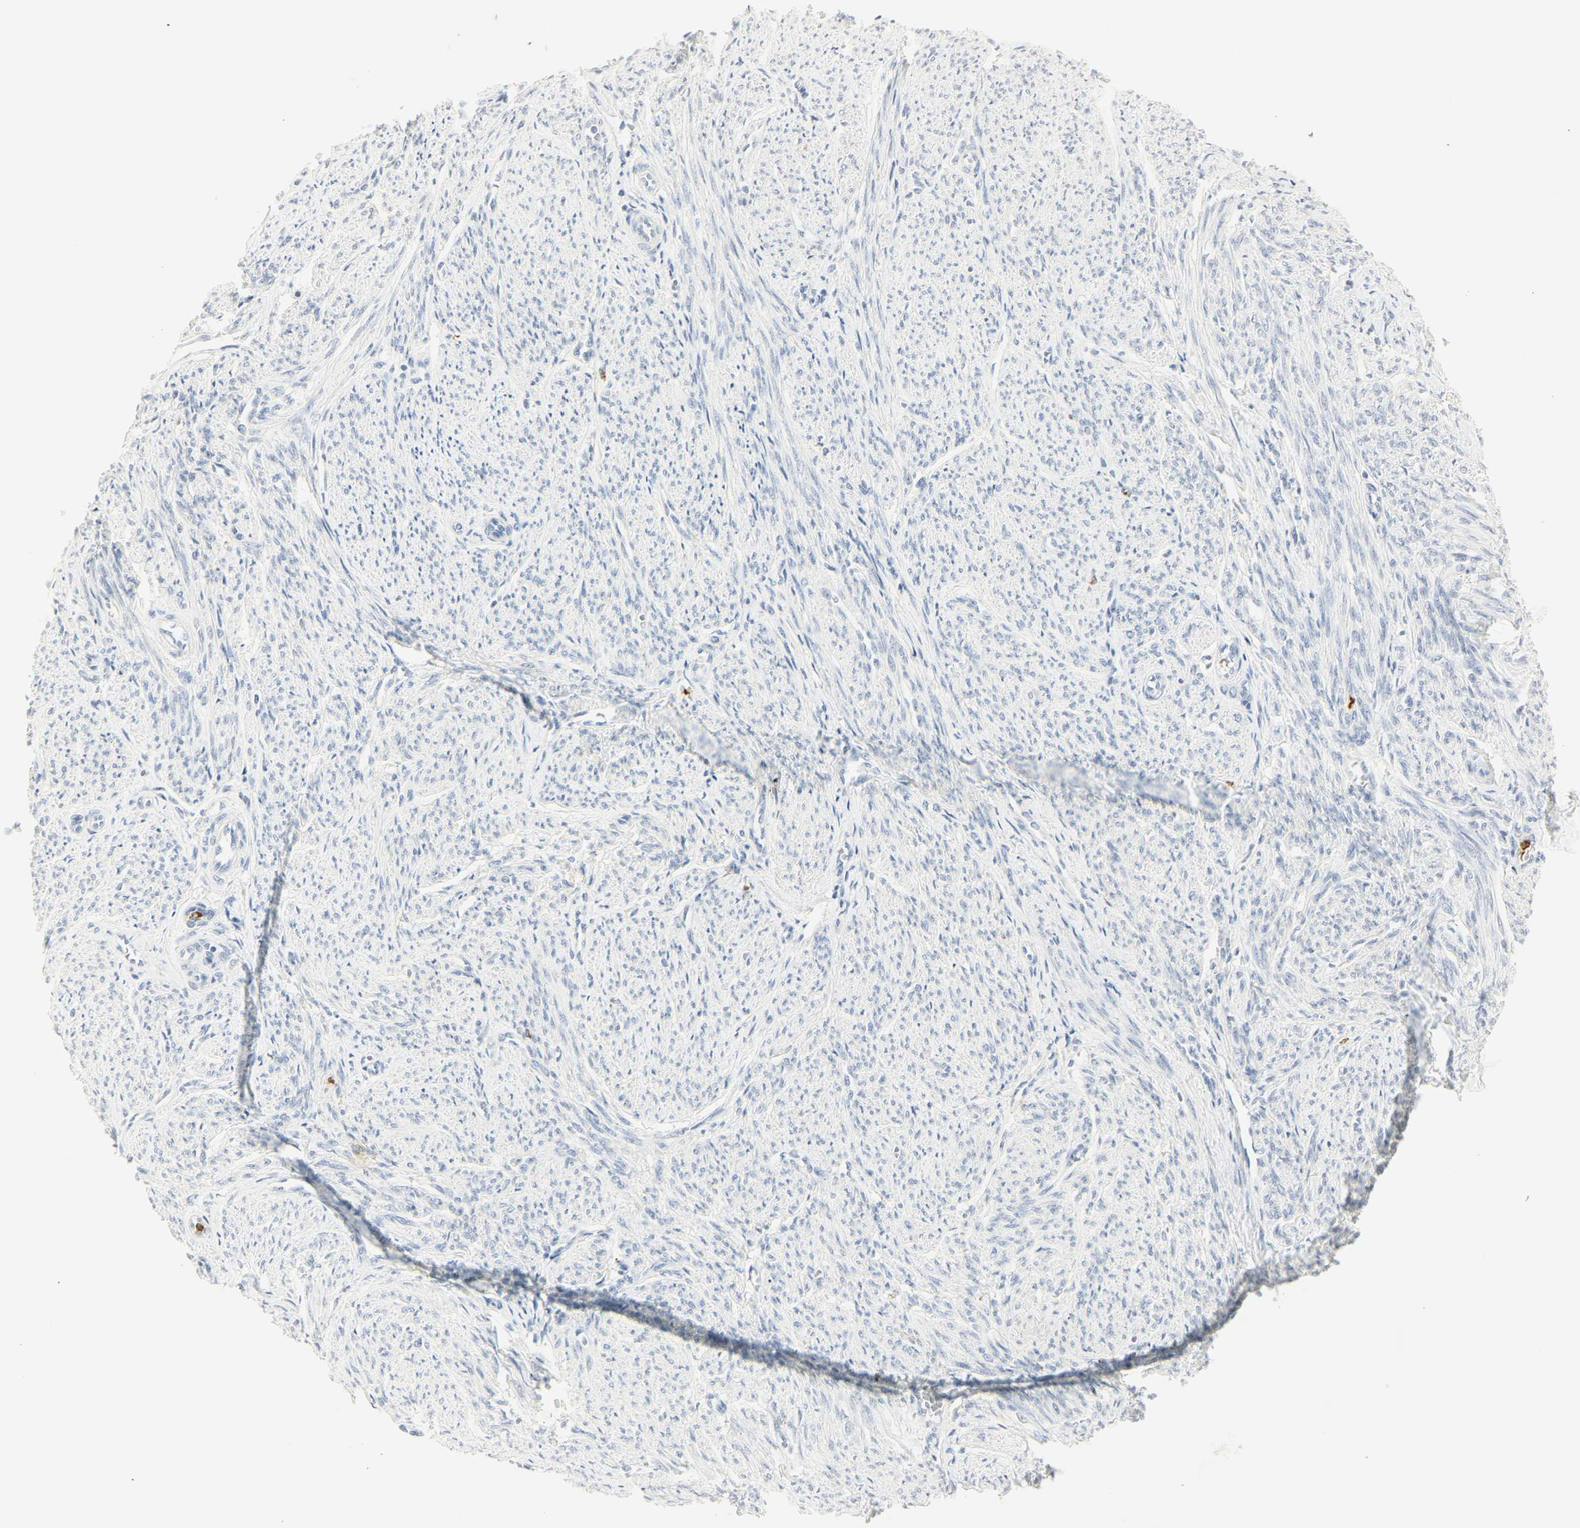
{"staining": {"intensity": "negative", "quantity": "none", "location": "none"}, "tissue": "smooth muscle", "cell_type": "Smooth muscle cells", "image_type": "normal", "snomed": [{"axis": "morphology", "description": "Normal tissue, NOS"}, {"axis": "topography", "description": "Smooth muscle"}], "caption": "A micrograph of human smooth muscle is negative for staining in smooth muscle cells.", "gene": "MPO", "patient": {"sex": "female", "age": 65}}